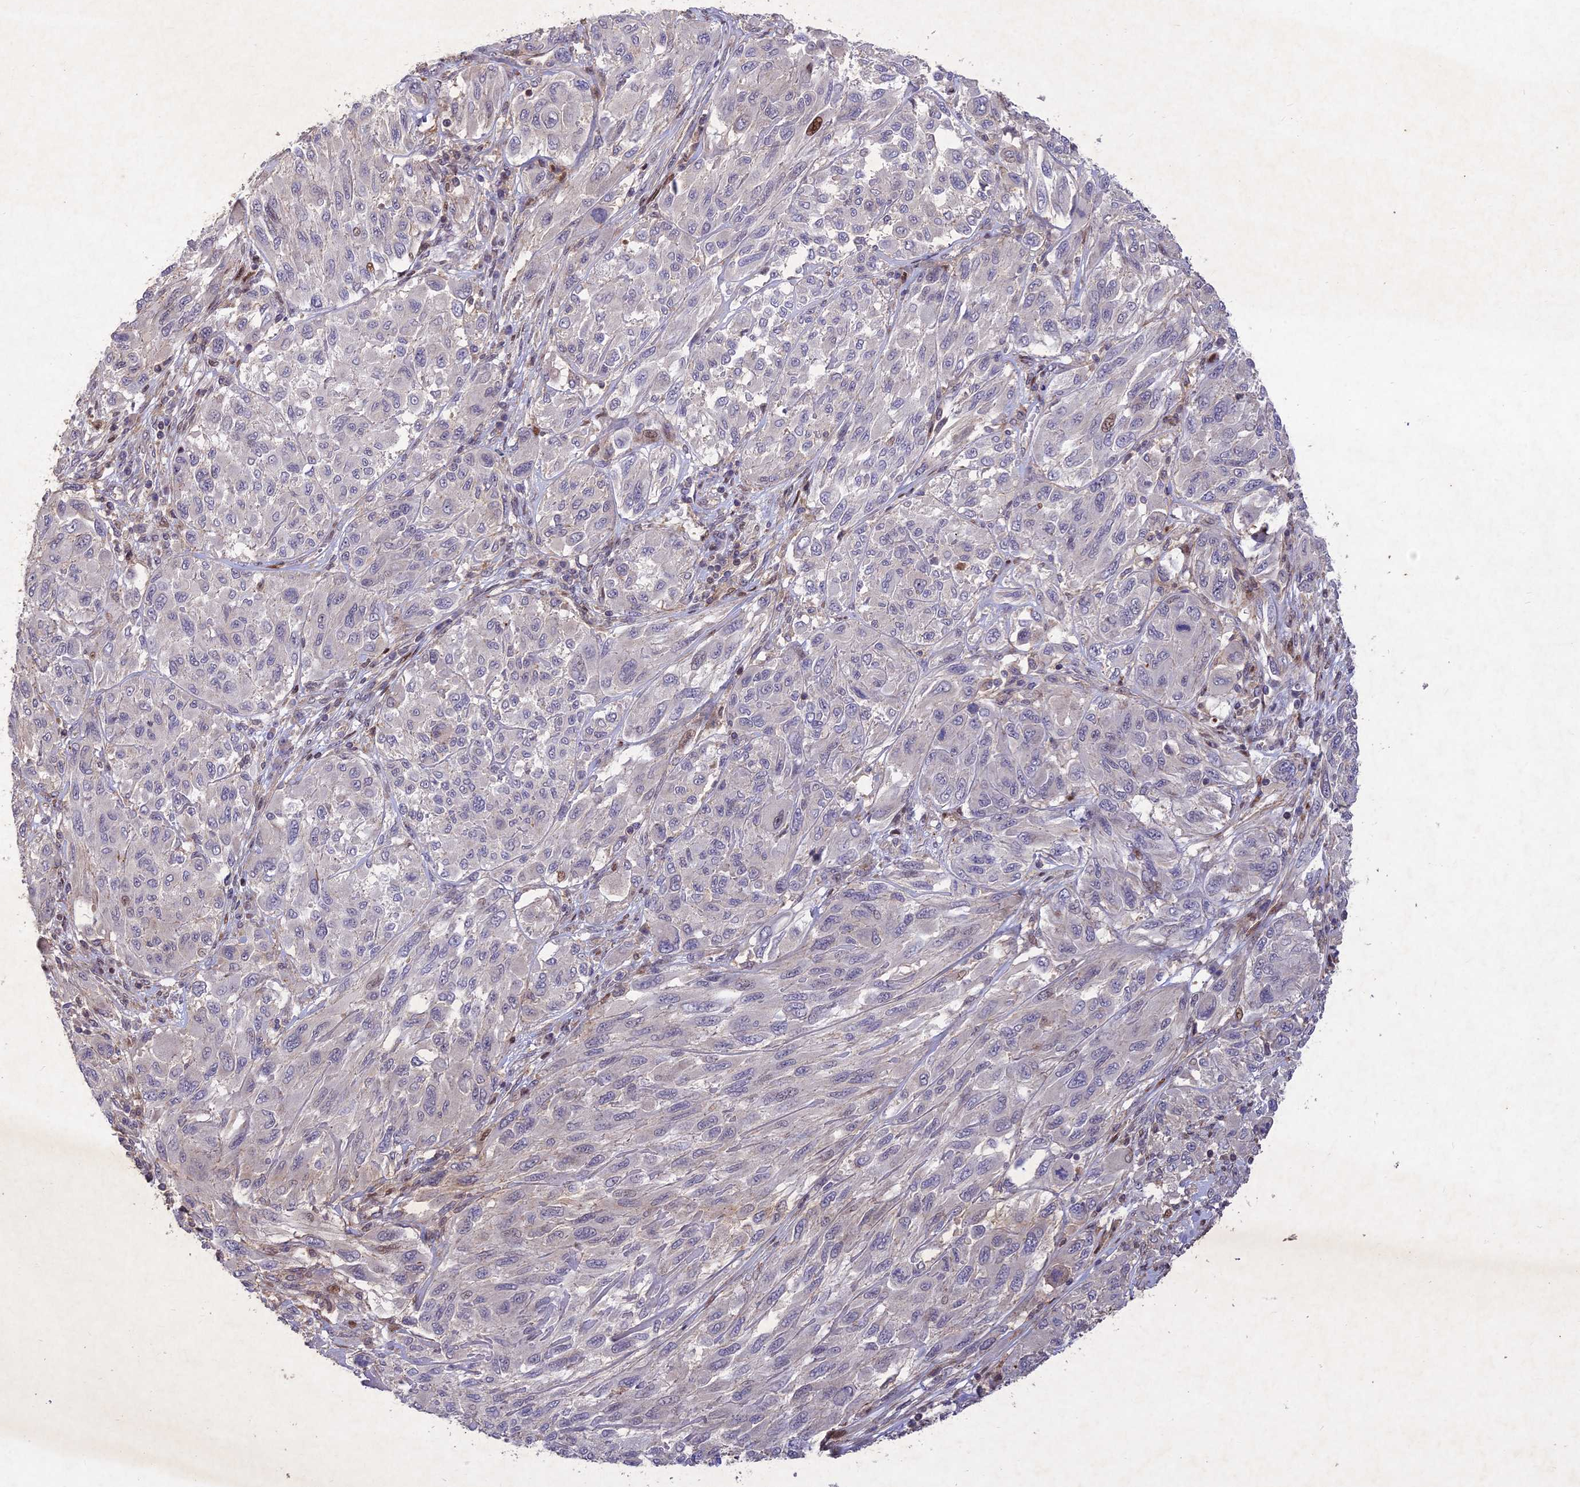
{"staining": {"intensity": "moderate", "quantity": "<25%", "location": "nuclear"}, "tissue": "melanoma", "cell_type": "Tumor cells", "image_type": "cancer", "snomed": [{"axis": "morphology", "description": "Malignant melanoma, NOS"}, {"axis": "topography", "description": "Skin"}], "caption": "Immunohistochemical staining of melanoma displays low levels of moderate nuclear positivity in approximately <25% of tumor cells.", "gene": "RELCH", "patient": {"sex": "female", "age": 91}}